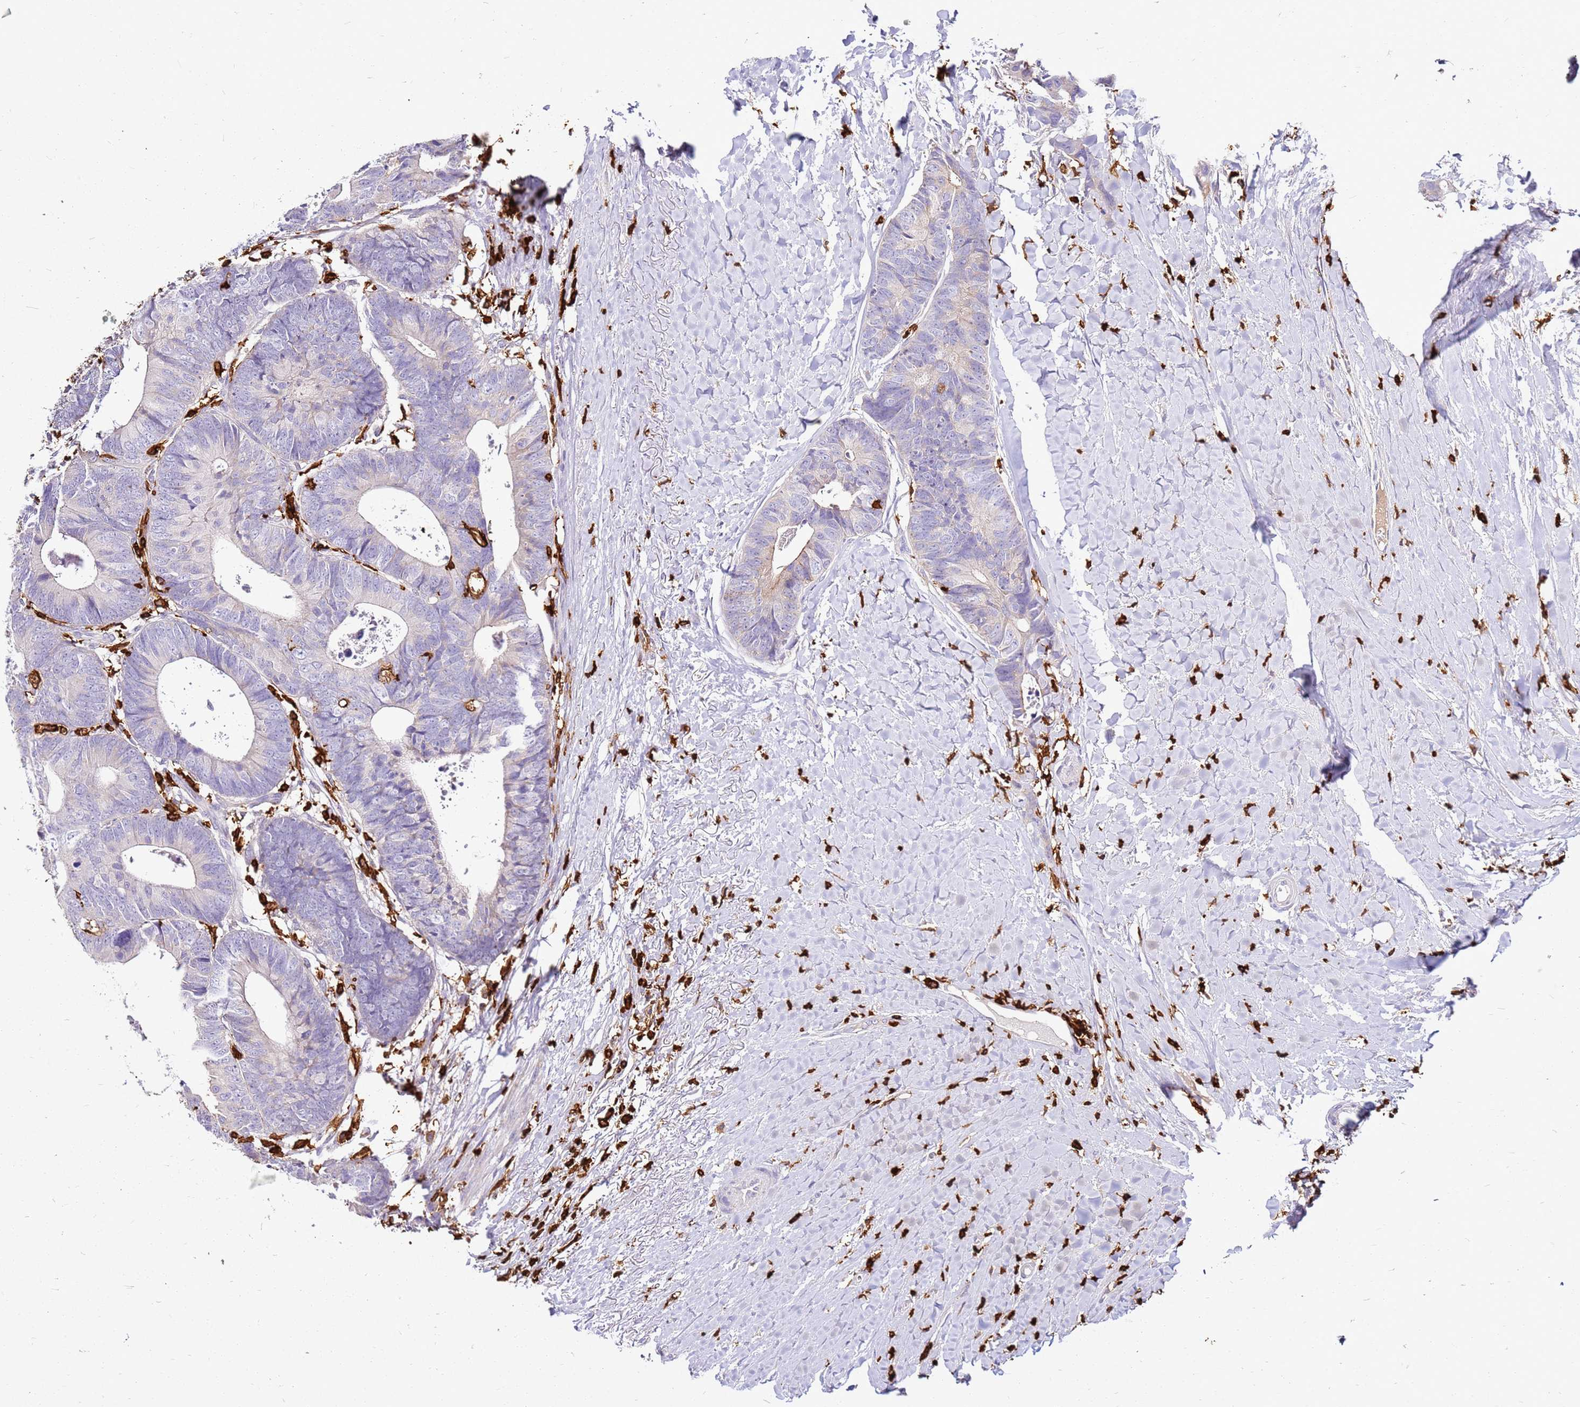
{"staining": {"intensity": "negative", "quantity": "none", "location": "none"}, "tissue": "colorectal cancer", "cell_type": "Tumor cells", "image_type": "cancer", "snomed": [{"axis": "morphology", "description": "Adenocarcinoma, NOS"}, {"axis": "topography", "description": "Colon"}], "caption": "The micrograph exhibits no significant expression in tumor cells of colorectal cancer. (DAB IHC, high magnification).", "gene": "CORO1A", "patient": {"sex": "female", "age": 57}}